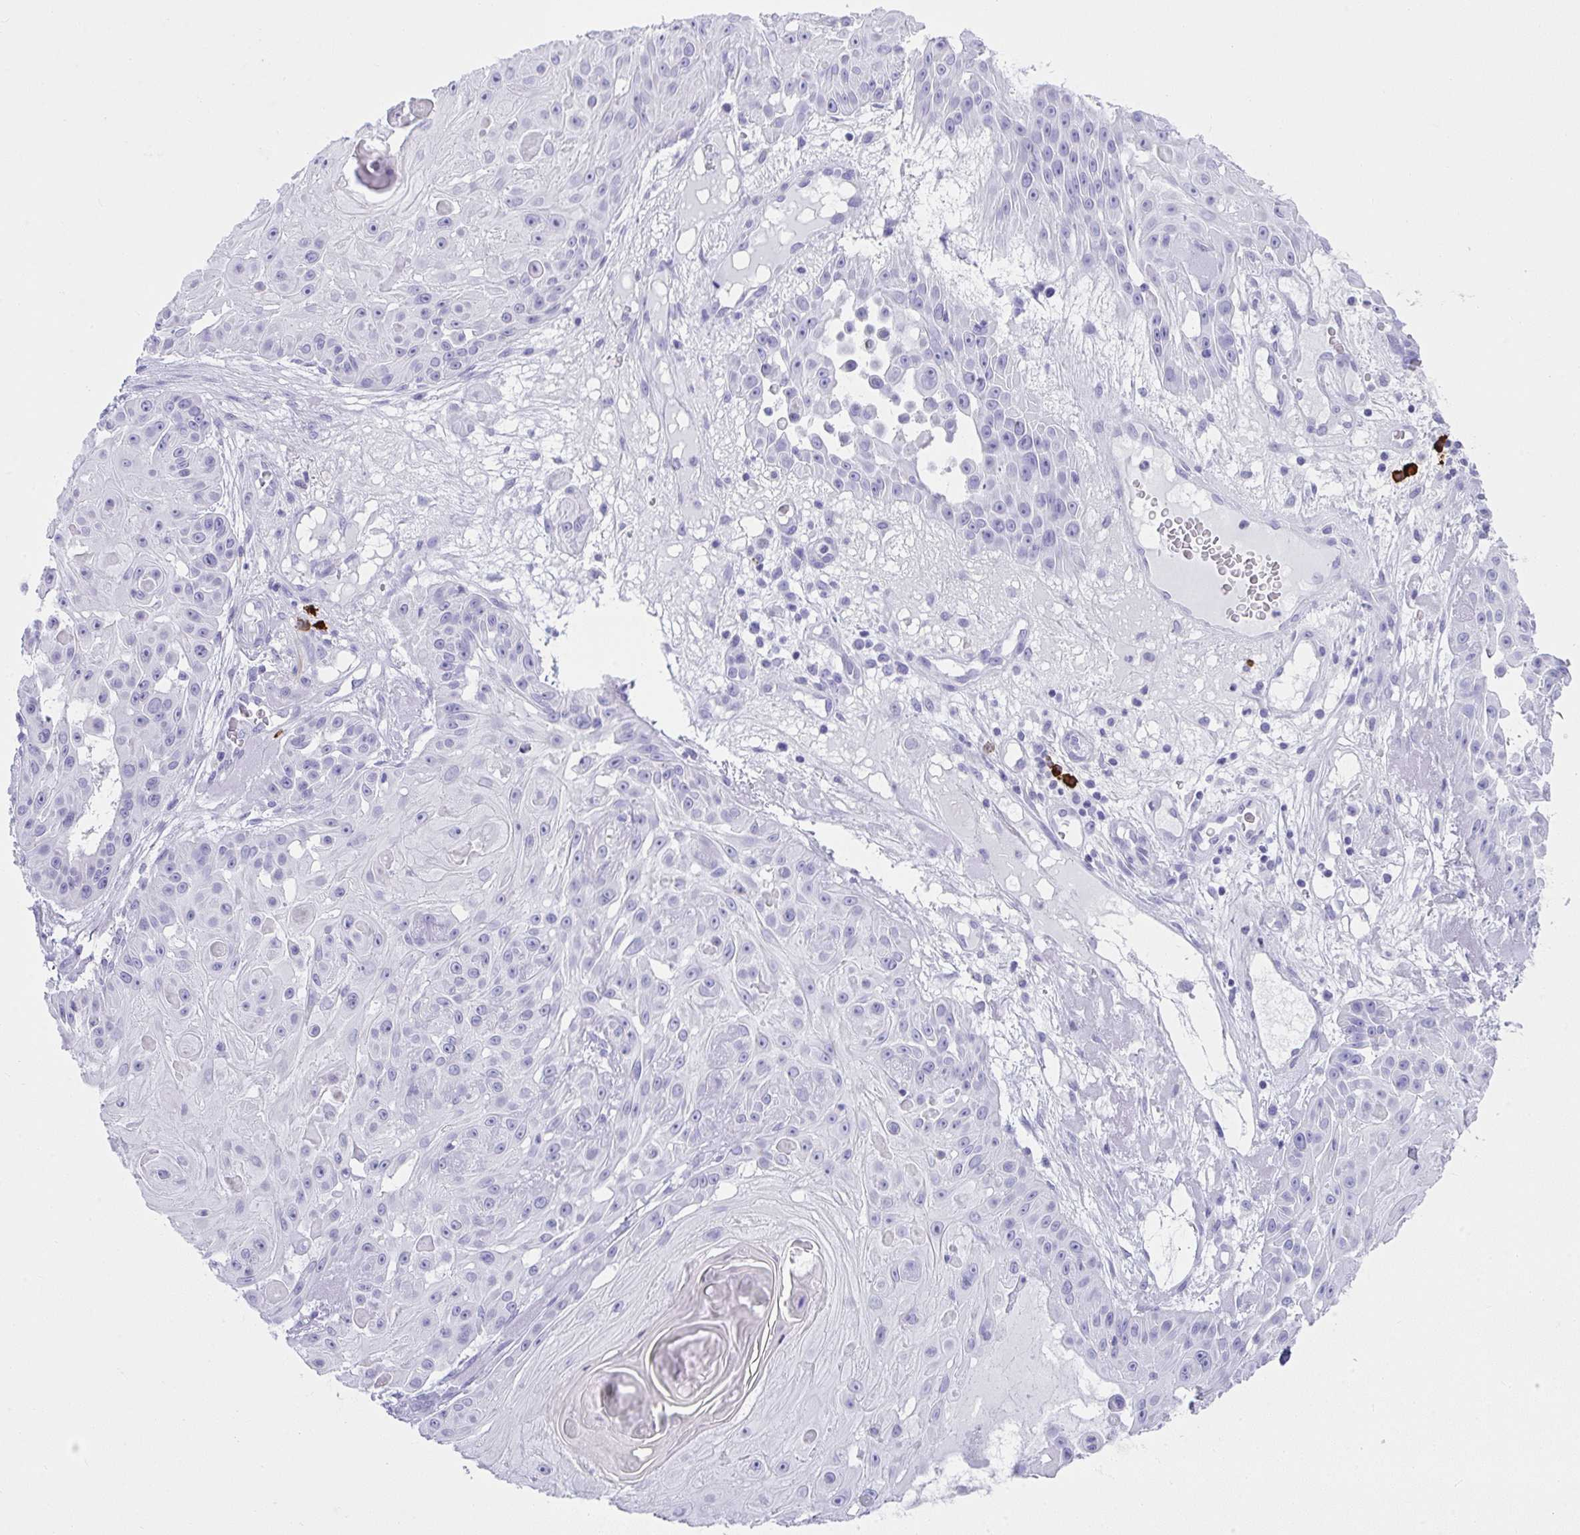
{"staining": {"intensity": "negative", "quantity": "none", "location": "none"}, "tissue": "skin cancer", "cell_type": "Tumor cells", "image_type": "cancer", "snomed": [{"axis": "morphology", "description": "Squamous cell carcinoma, NOS"}, {"axis": "topography", "description": "Skin"}], "caption": "Immunohistochemical staining of squamous cell carcinoma (skin) shows no significant positivity in tumor cells. (DAB immunohistochemistry visualized using brightfield microscopy, high magnification).", "gene": "CDADC1", "patient": {"sex": "male", "age": 91}}